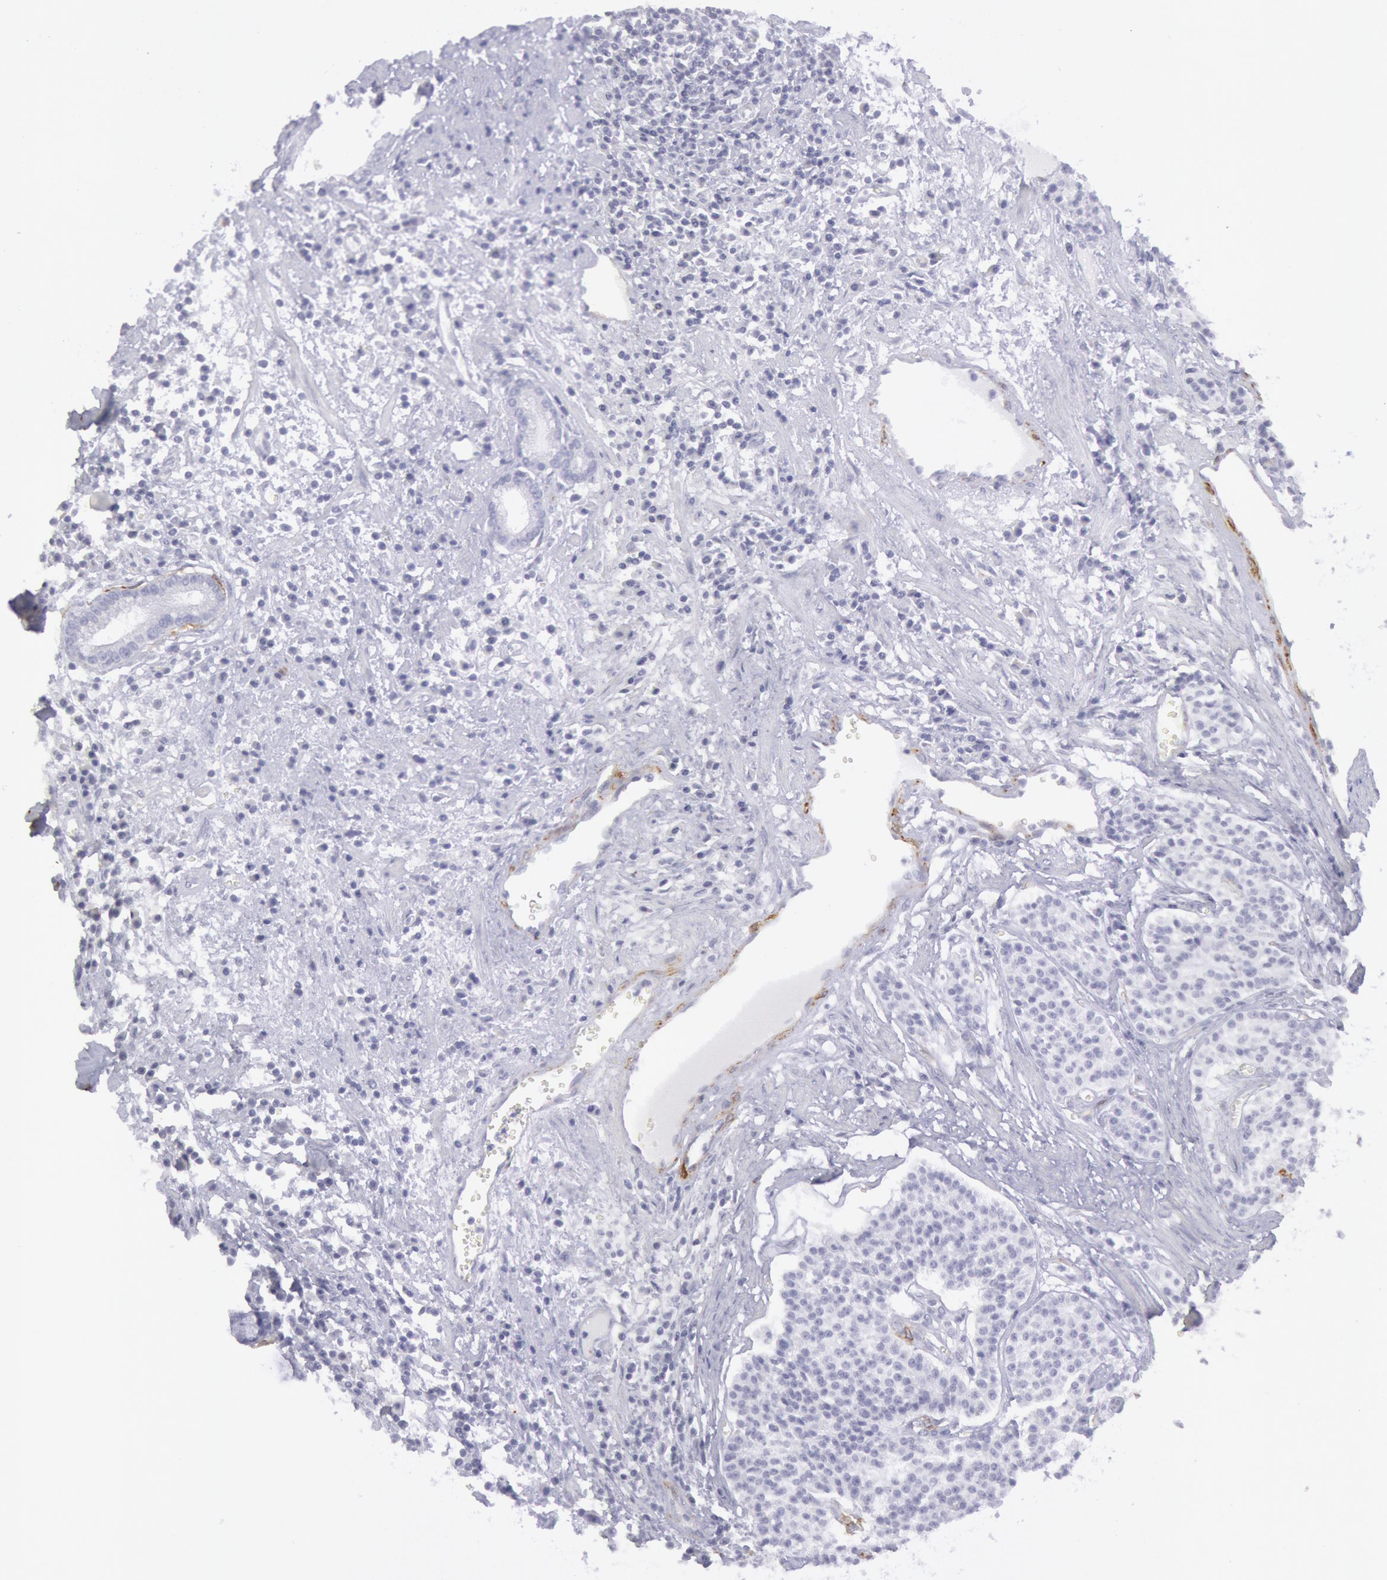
{"staining": {"intensity": "negative", "quantity": "none", "location": "none"}, "tissue": "carcinoid", "cell_type": "Tumor cells", "image_type": "cancer", "snomed": [{"axis": "morphology", "description": "Carcinoid, malignant, NOS"}, {"axis": "topography", "description": "Stomach"}], "caption": "Human malignant carcinoid stained for a protein using immunohistochemistry reveals no positivity in tumor cells.", "gene": "CDH13", "patient": {"sex": "female", "age": 76}}